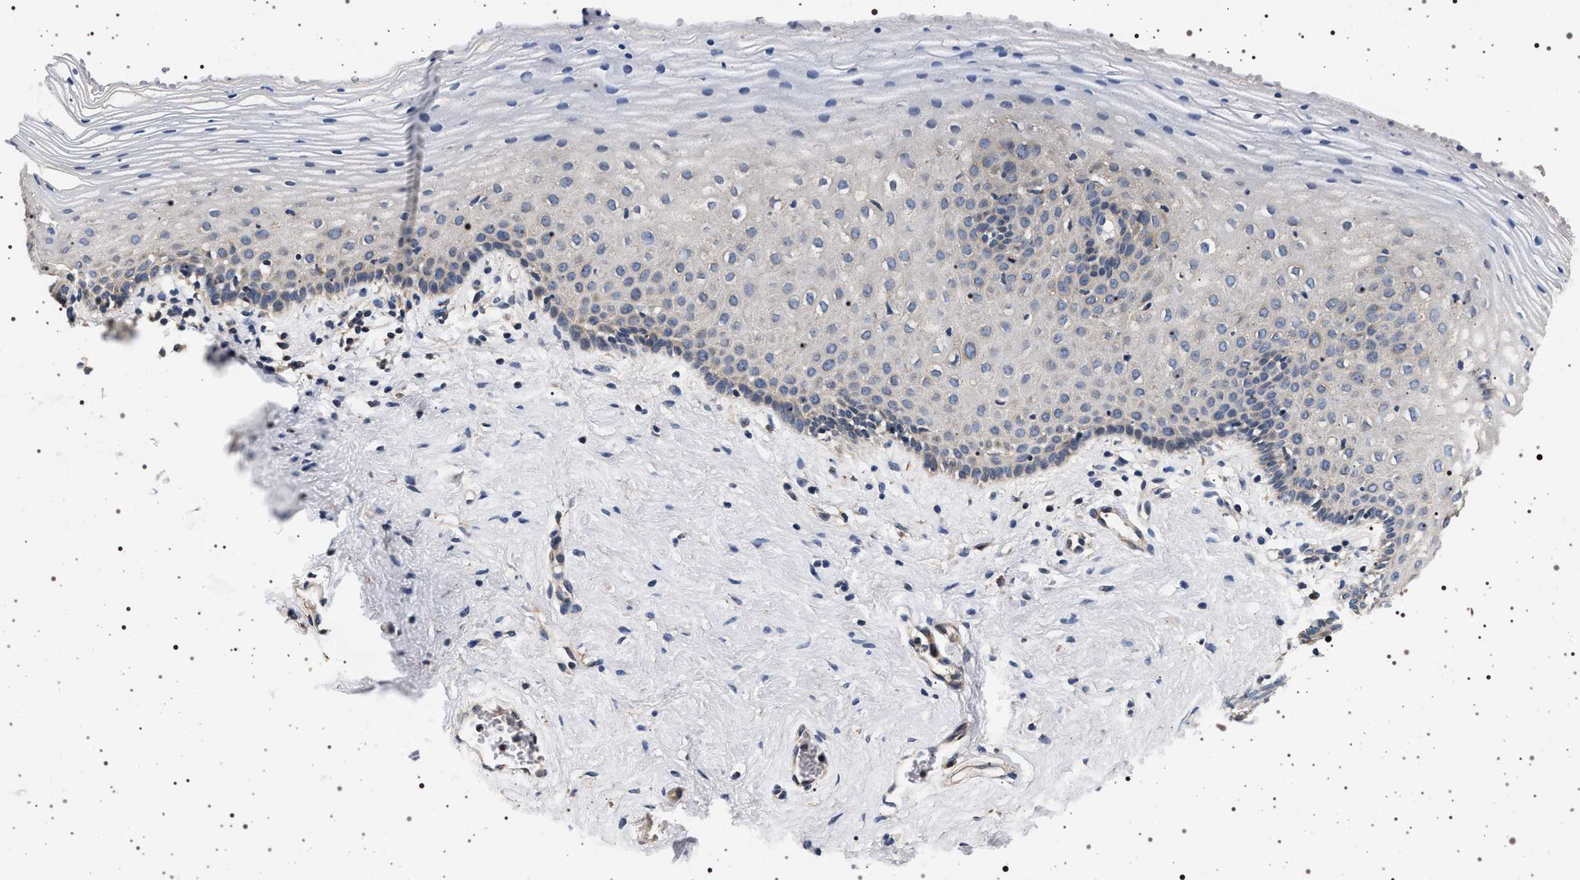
{"staining": {"intensity": "negative", "quantity": "none", "location": "none"}, "tissue": "vagina", "cell_type": "Squamous epithelial cells", "image_type": "normal", "snomed": [{"axis": "morphology", "description": "Normal tissue, NOS"}, {"axis": "topography", "description": "Vagina"}], "caption": "Protein analysis of unremarkable vagina displays no significant staining in squamous epithelial cells.", "gene": "DCBLD2", "patient": {"sex": "female", "age": 32}}